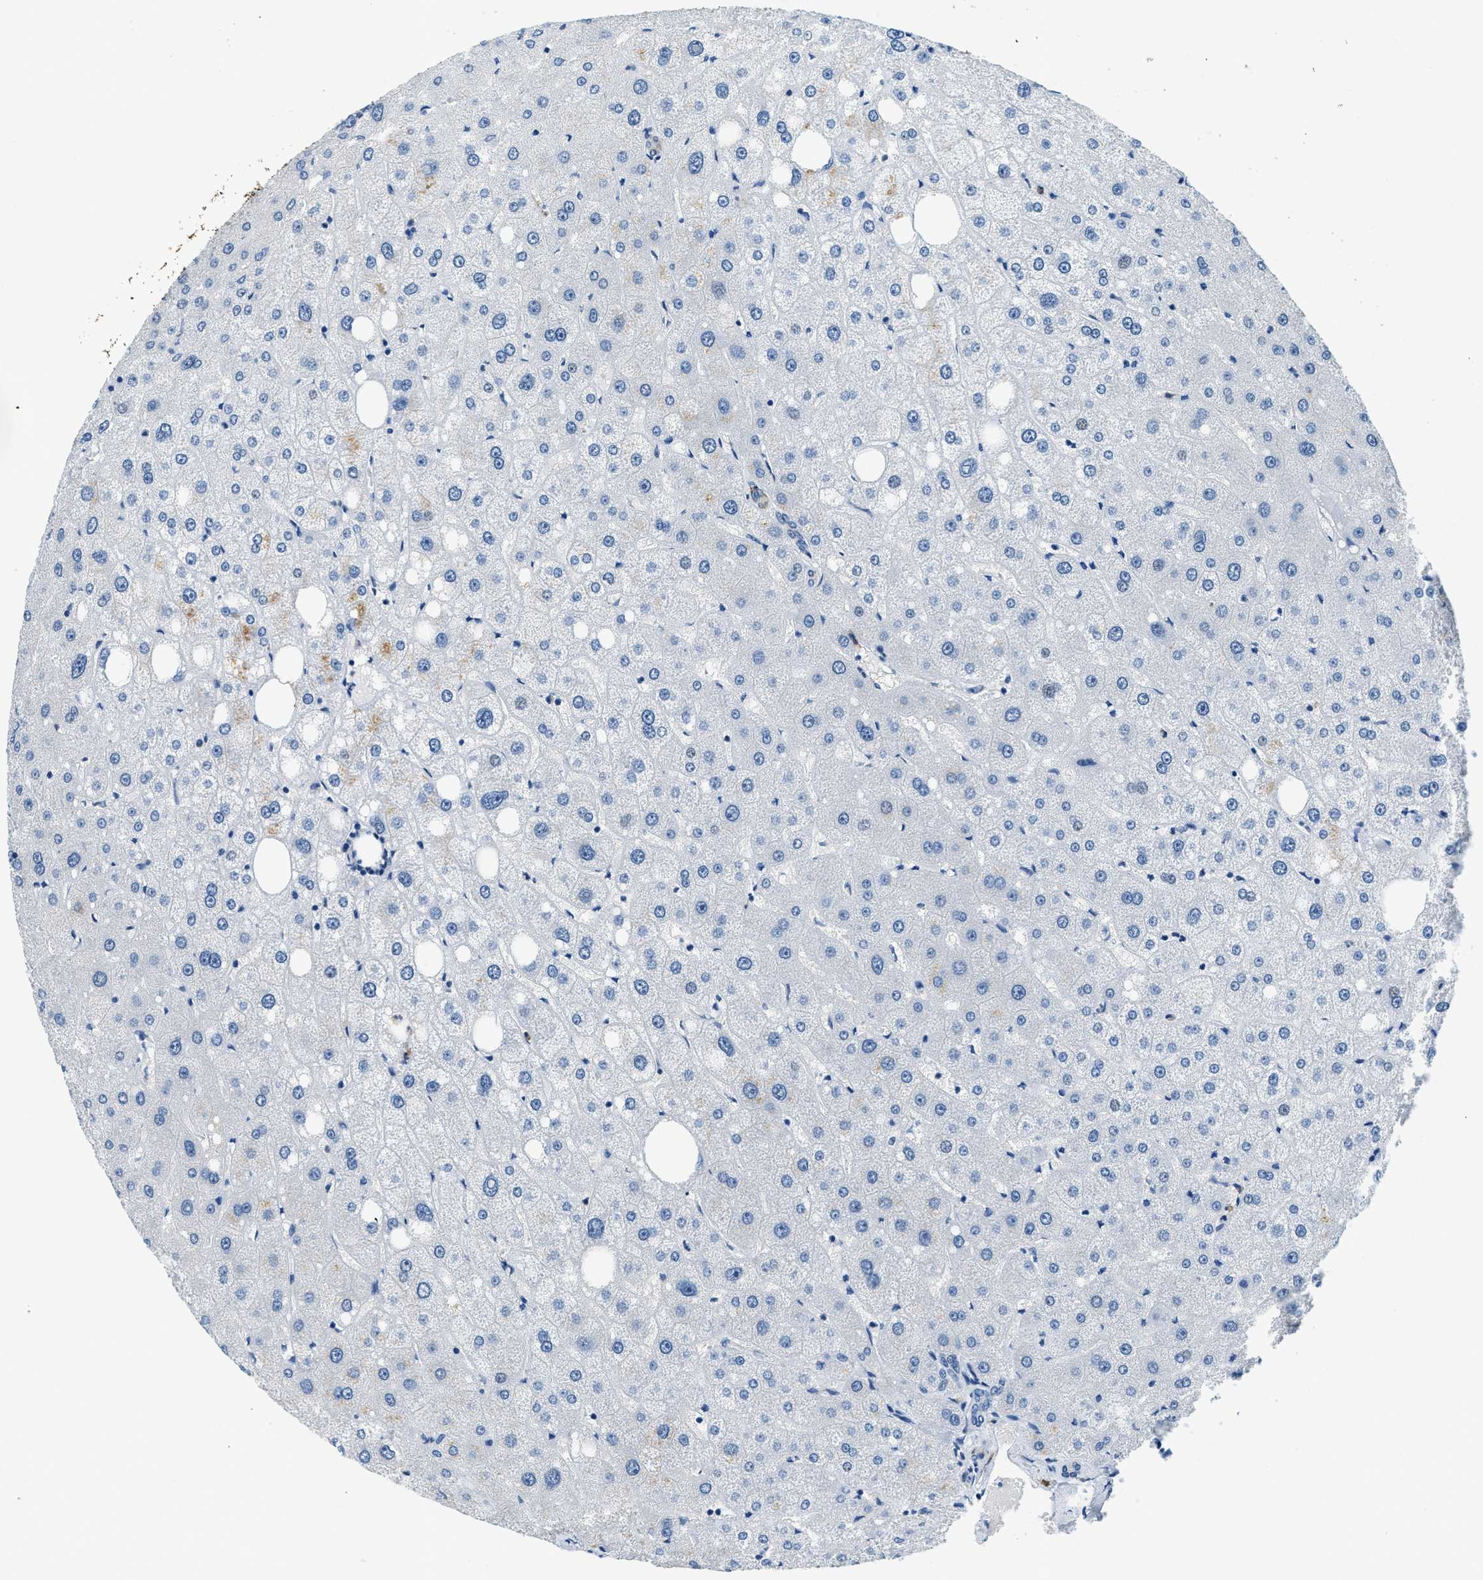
{"staining": {"intensity": "negative", "quantity": "none", "location": "none"}, "tissue": "liver", "cell_type": "Cholangiocytes", "image_type": "normal", "snomed": [{"axis": "morphology", "description": "Normal tissue, NOS"}, {"axis": "topography", "description": "Liver"}], "caption": "Histopathology image shows no protein expression in cholangiocytes of benign liver. (DAB immunohistochemistry (IHC) visualized using brightfield microscopy, high magnification).", "gene": "CAPG", "patient": {"sex": "male", "age": 73}}